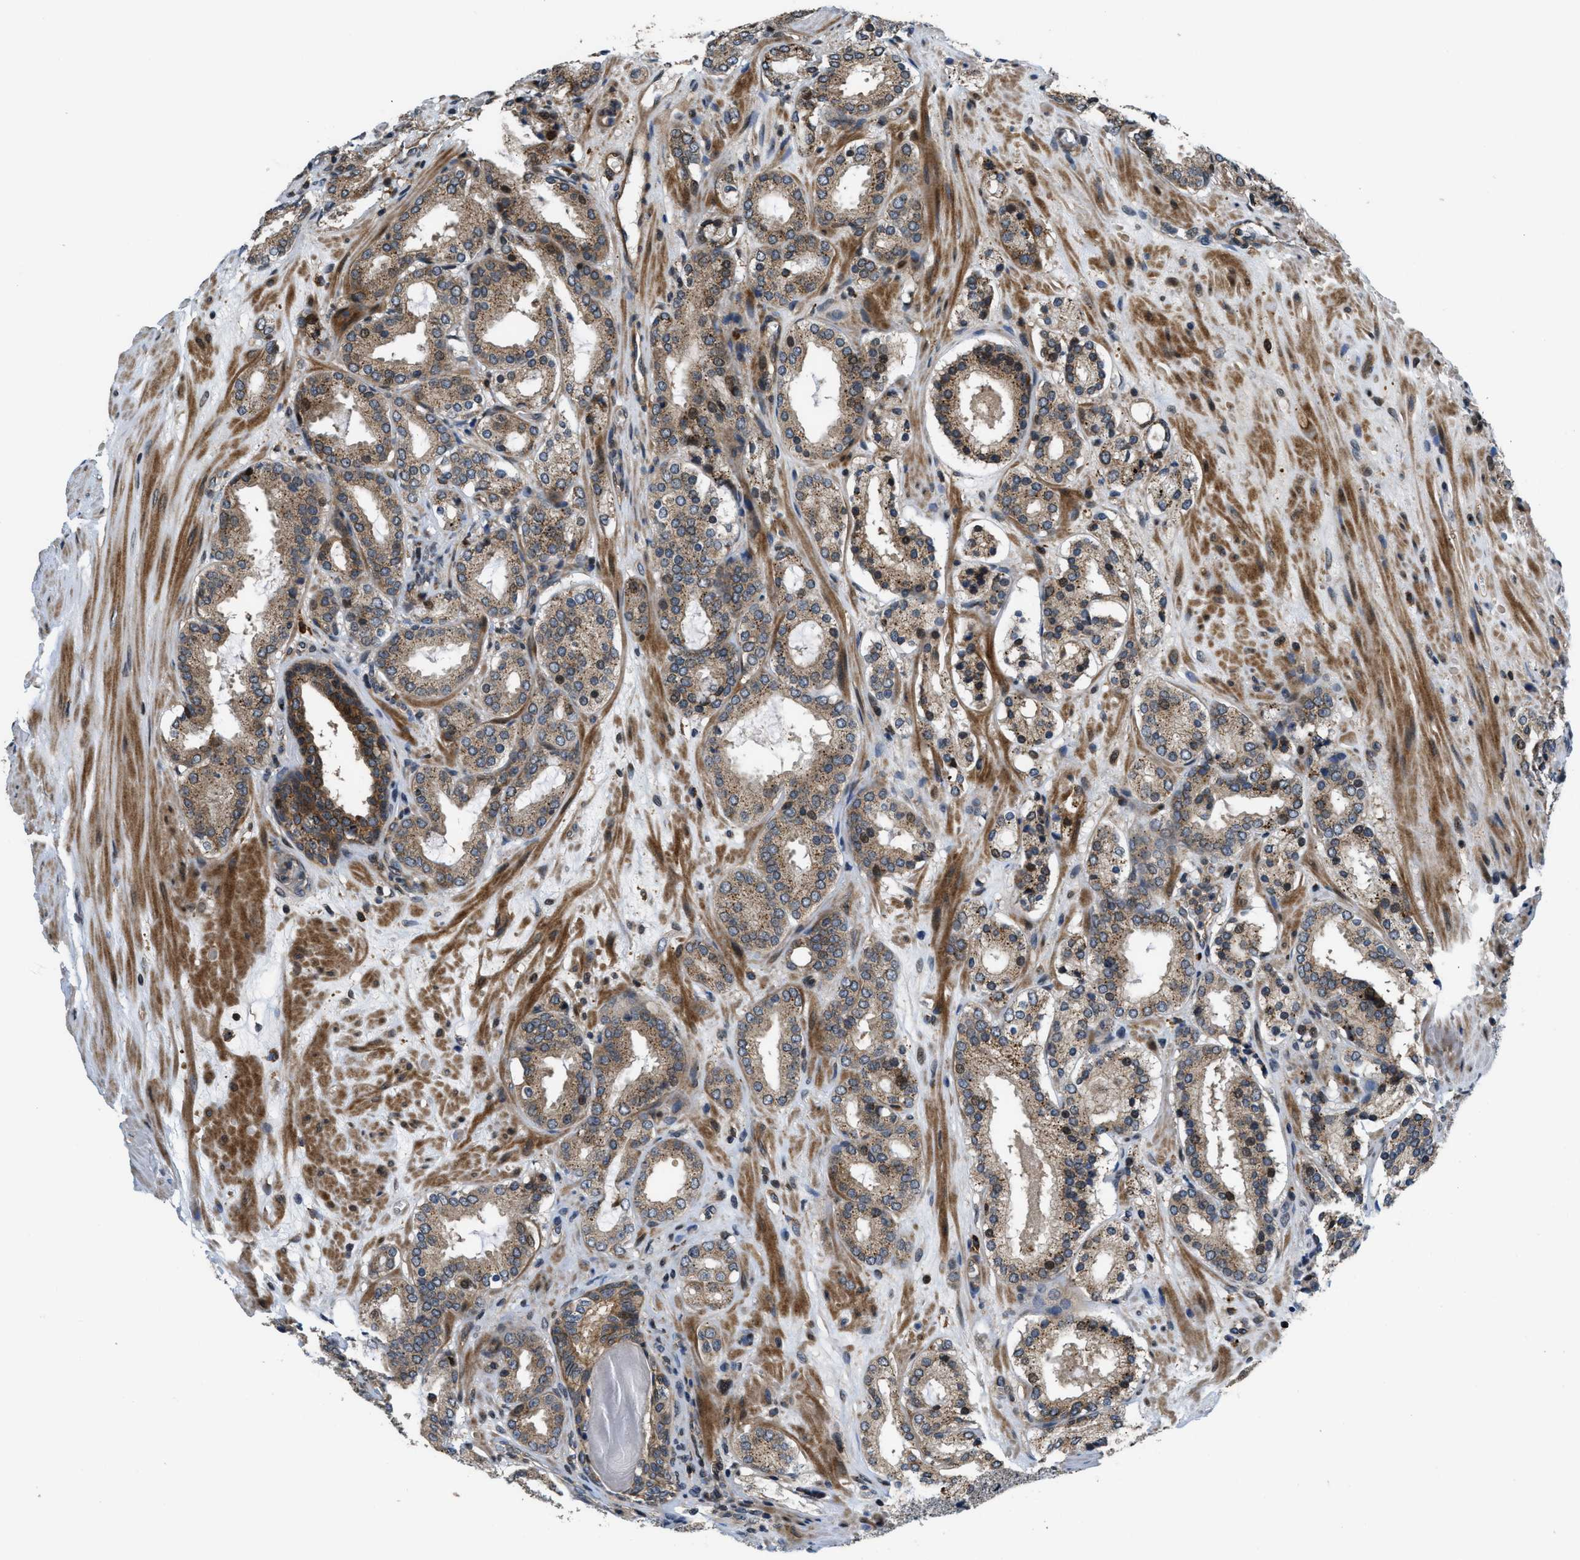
{"staining": {"intensity": "moderate", "quantity": ">75%", "location": "cytoplasmic/membranous"}, "tissue": "prostate cancer", "cell_type": "Tumor cells", "image_type": "cancer", "snomed": [{"axis": "morphology", "description": "Adenocarcinoma, Low grade"}, {"axis": "topography", "description": "Prostate"}], "caption": "Protein analysis of prostate cancer (low-grade adenocarcinoma) tissue shows moderate cytoplasmic/membranous staining in approximately >75% of tumor cells.", "gene": "CTBS", "patient": {"sex": "male", "age": 69}}